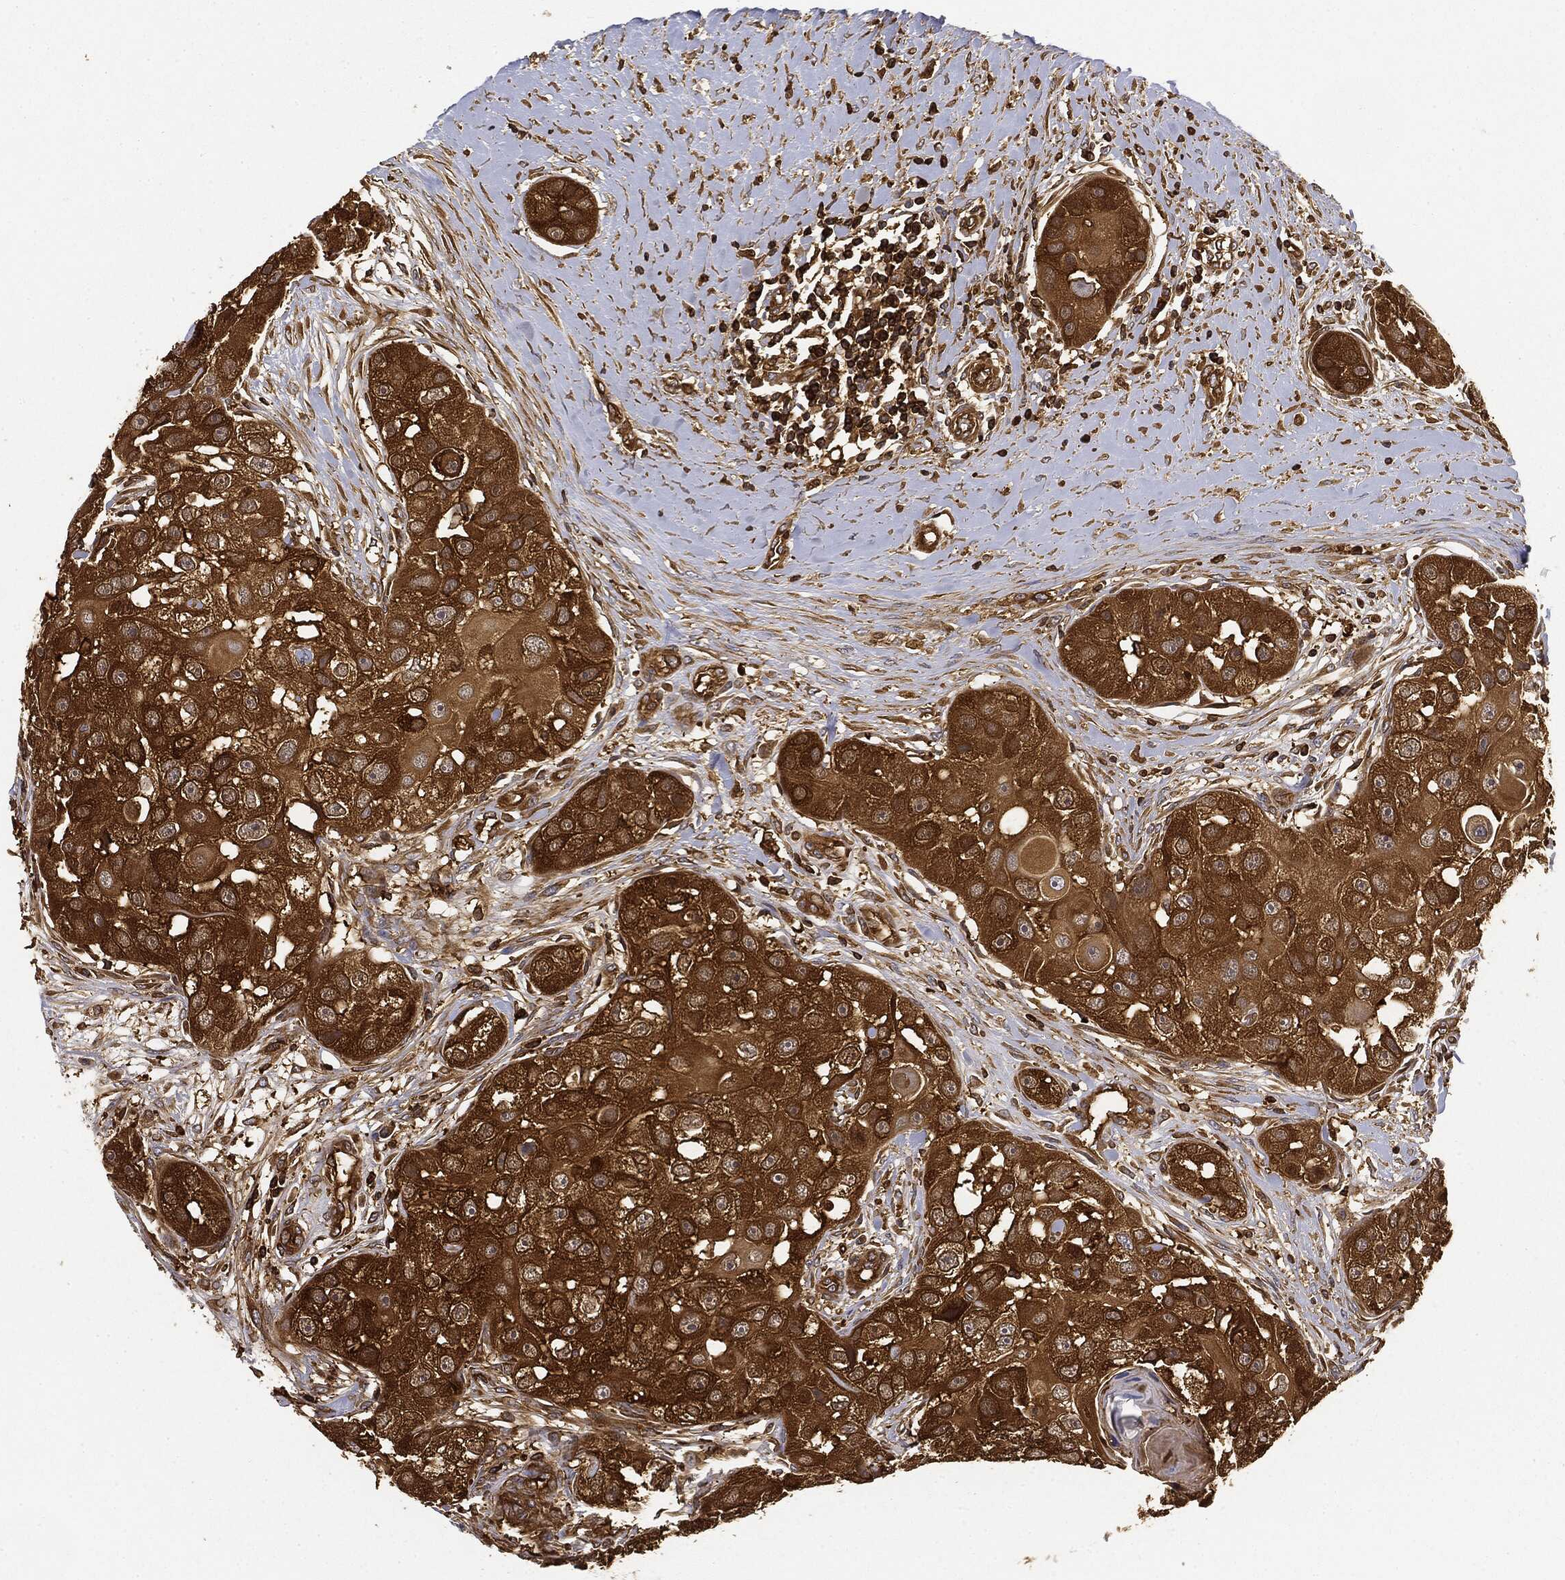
{"staining": {"intensity": "strong", "quantity": ">75%", "location": "cytoplasmic/membranous"}, "tissue": "head and neck cancer", "cell_type": "Tumor cells", "image_type": "cancer", "snomed": [{"axis": "morphology", "description": "Normal tissue, NOS"}, {"axis": "morphology", "description": "Squamous cell carcinoma, NOS"}, {"axis": "topography", "description": "Skeletal muscle"}, {"axis": "topography", "description": "Head-Neck"}], "caption": "A high amount of strong cytoplasmic/membranous staining is seen in approximately >75% of tumor cells in head and neck cancer (squamous cell carcinoma) tissue.", "gene": "WDR1", "patient": {"sex": "male", "age": 51}}